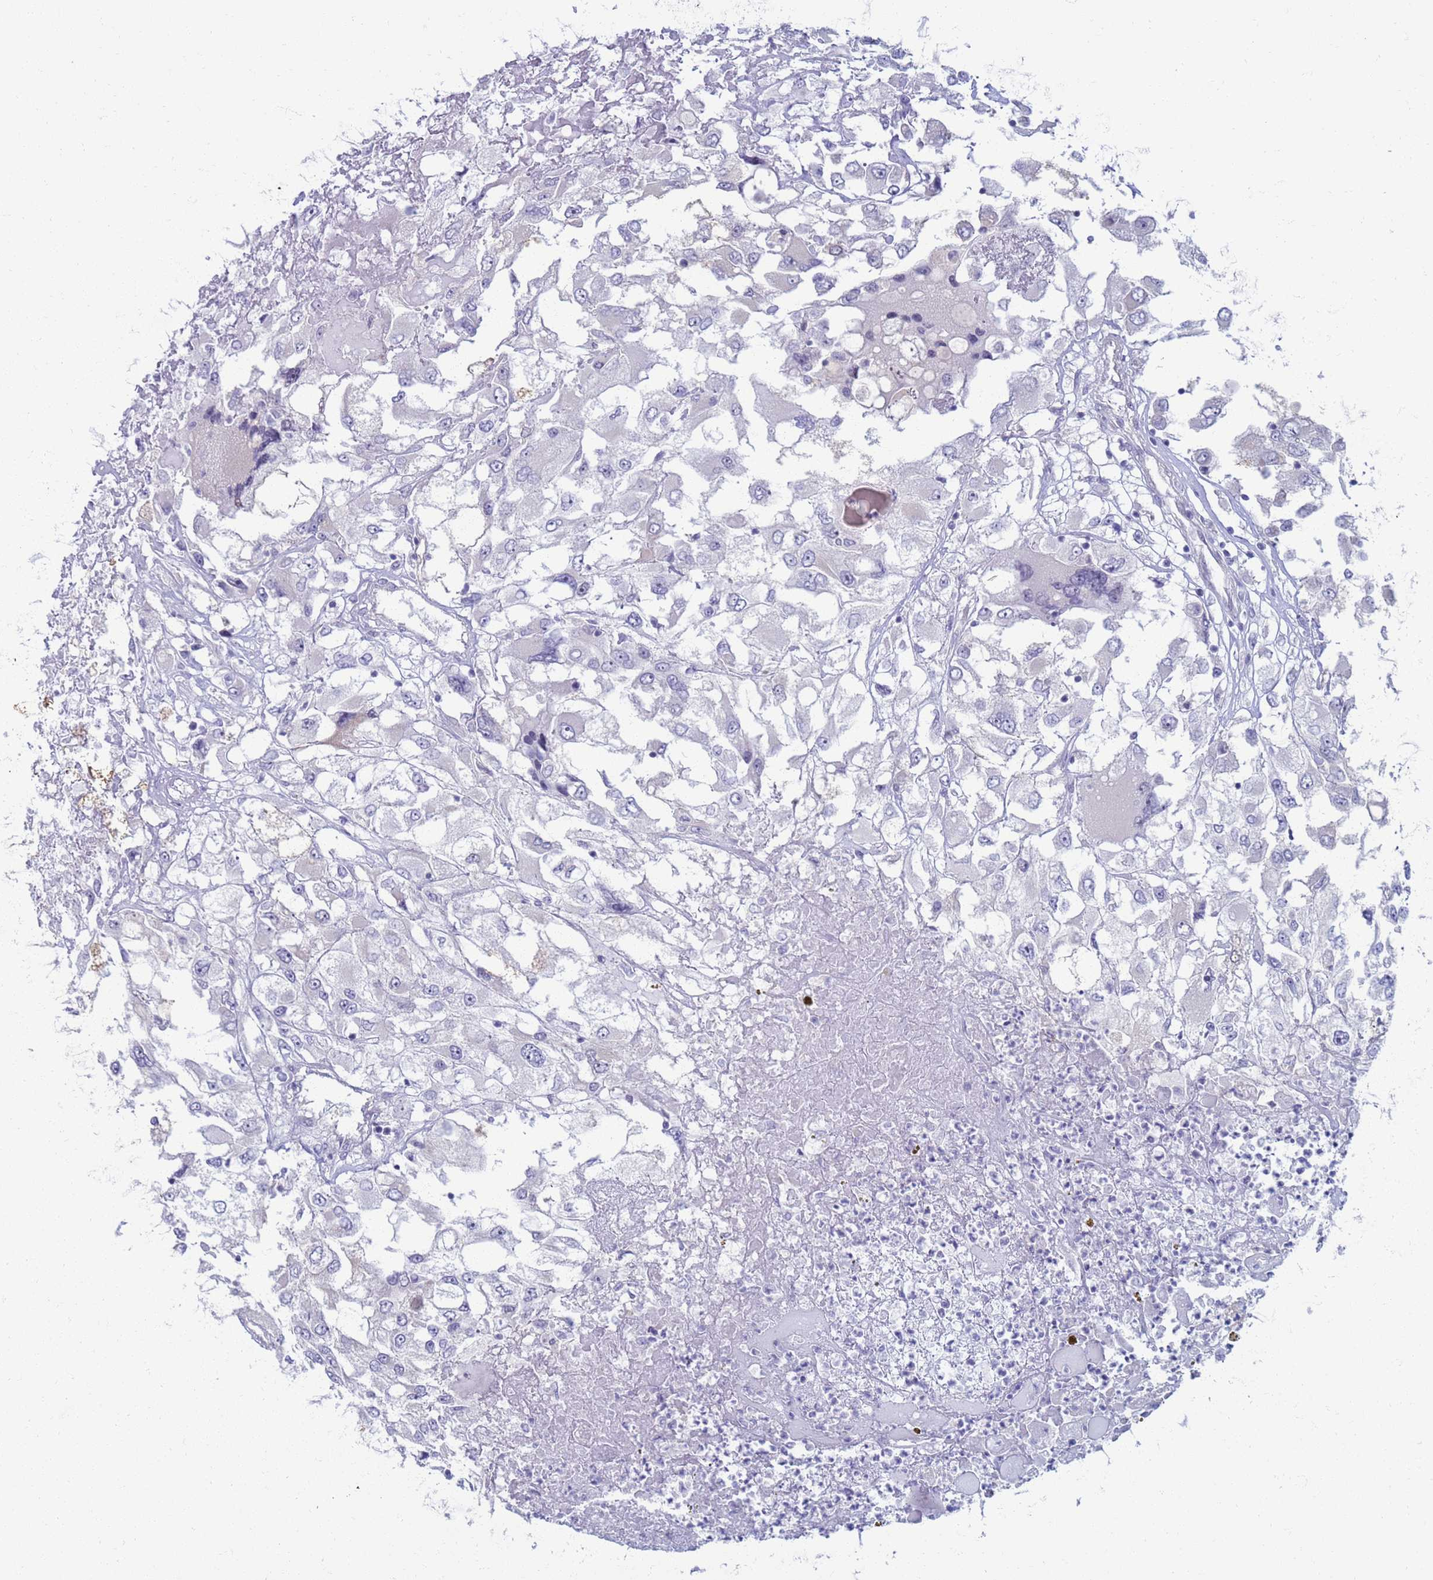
{"staining": {"intensity": "negative", "quantity": "none", "location": "none"}, "tissue": "renal cancer", "cell_type": "Tumor cells", "image_type": "cancer", "snomed": [{"axis": "morphology", "description": "Adenocarcinoma, NOS"}, {"axis": "topography", "description": "Kidney"}], "caption": "Immunohistochemistry (IHC) photomicrograph of neoplastic tissue: renal cancer (adenocarcinoma) stained with DAB exhibits no significant protein expression in tumor cells.", "gene": "CLCA2", "patient": {"sex": "female", "age": 52}}